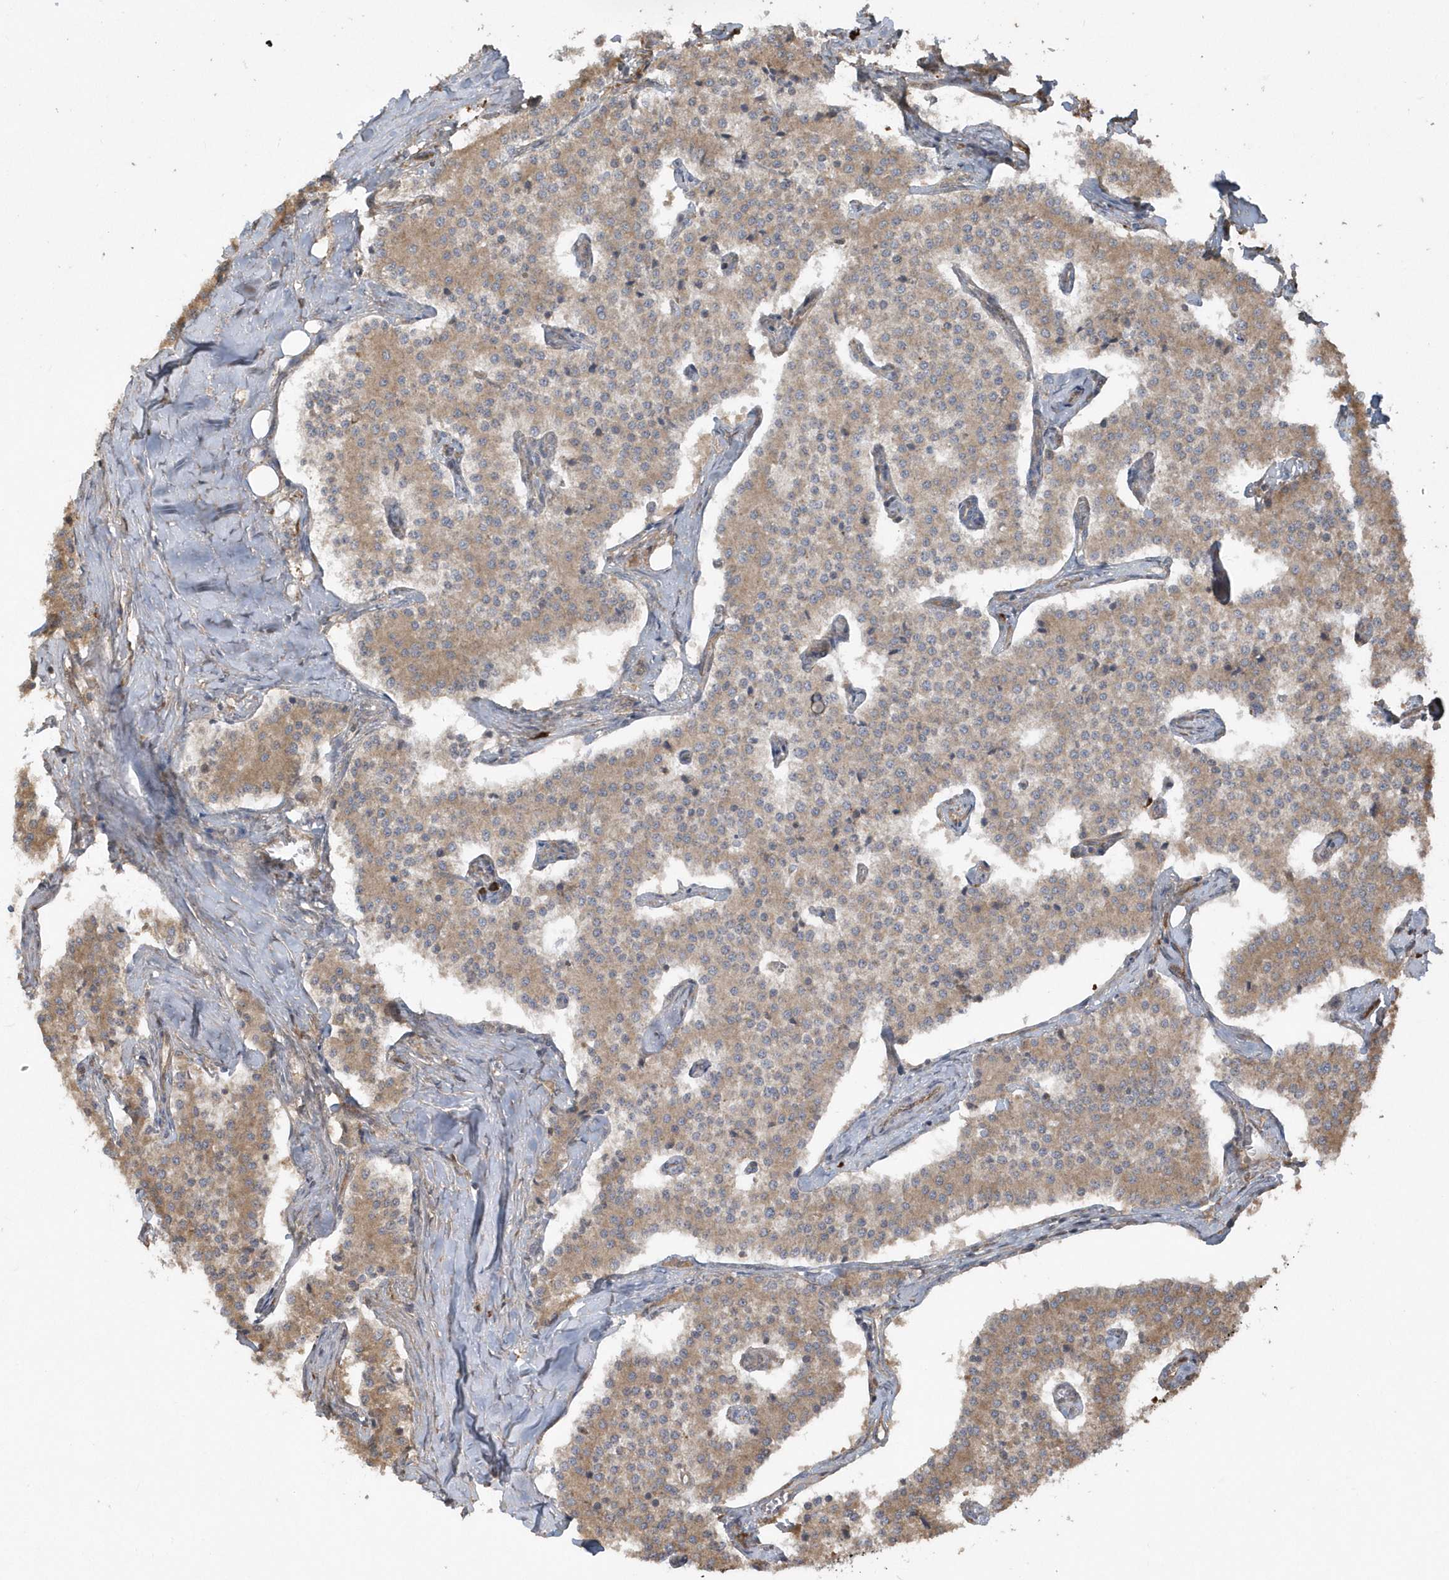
{"staining": {"intensity": "weak", "quantity": ">75%", "location": "cytoplasmic/membranous"}, "tissue": "carcinoid", "cell_type": "Tumor cells", "image_type": "cancer", "snomed": [{"axis": "morphology", "description": "Carcinoid, malignant, NOS"}, {"axis": "topography", "description": "Colon"}], "caption": "Carcinoid stained with a brown dye reveals weak cytoplasmic/membranous positive expression in about >75% of tumor cells.", "gene": "HERPUD1", "patient": {"sex": "female", "age": 52}}